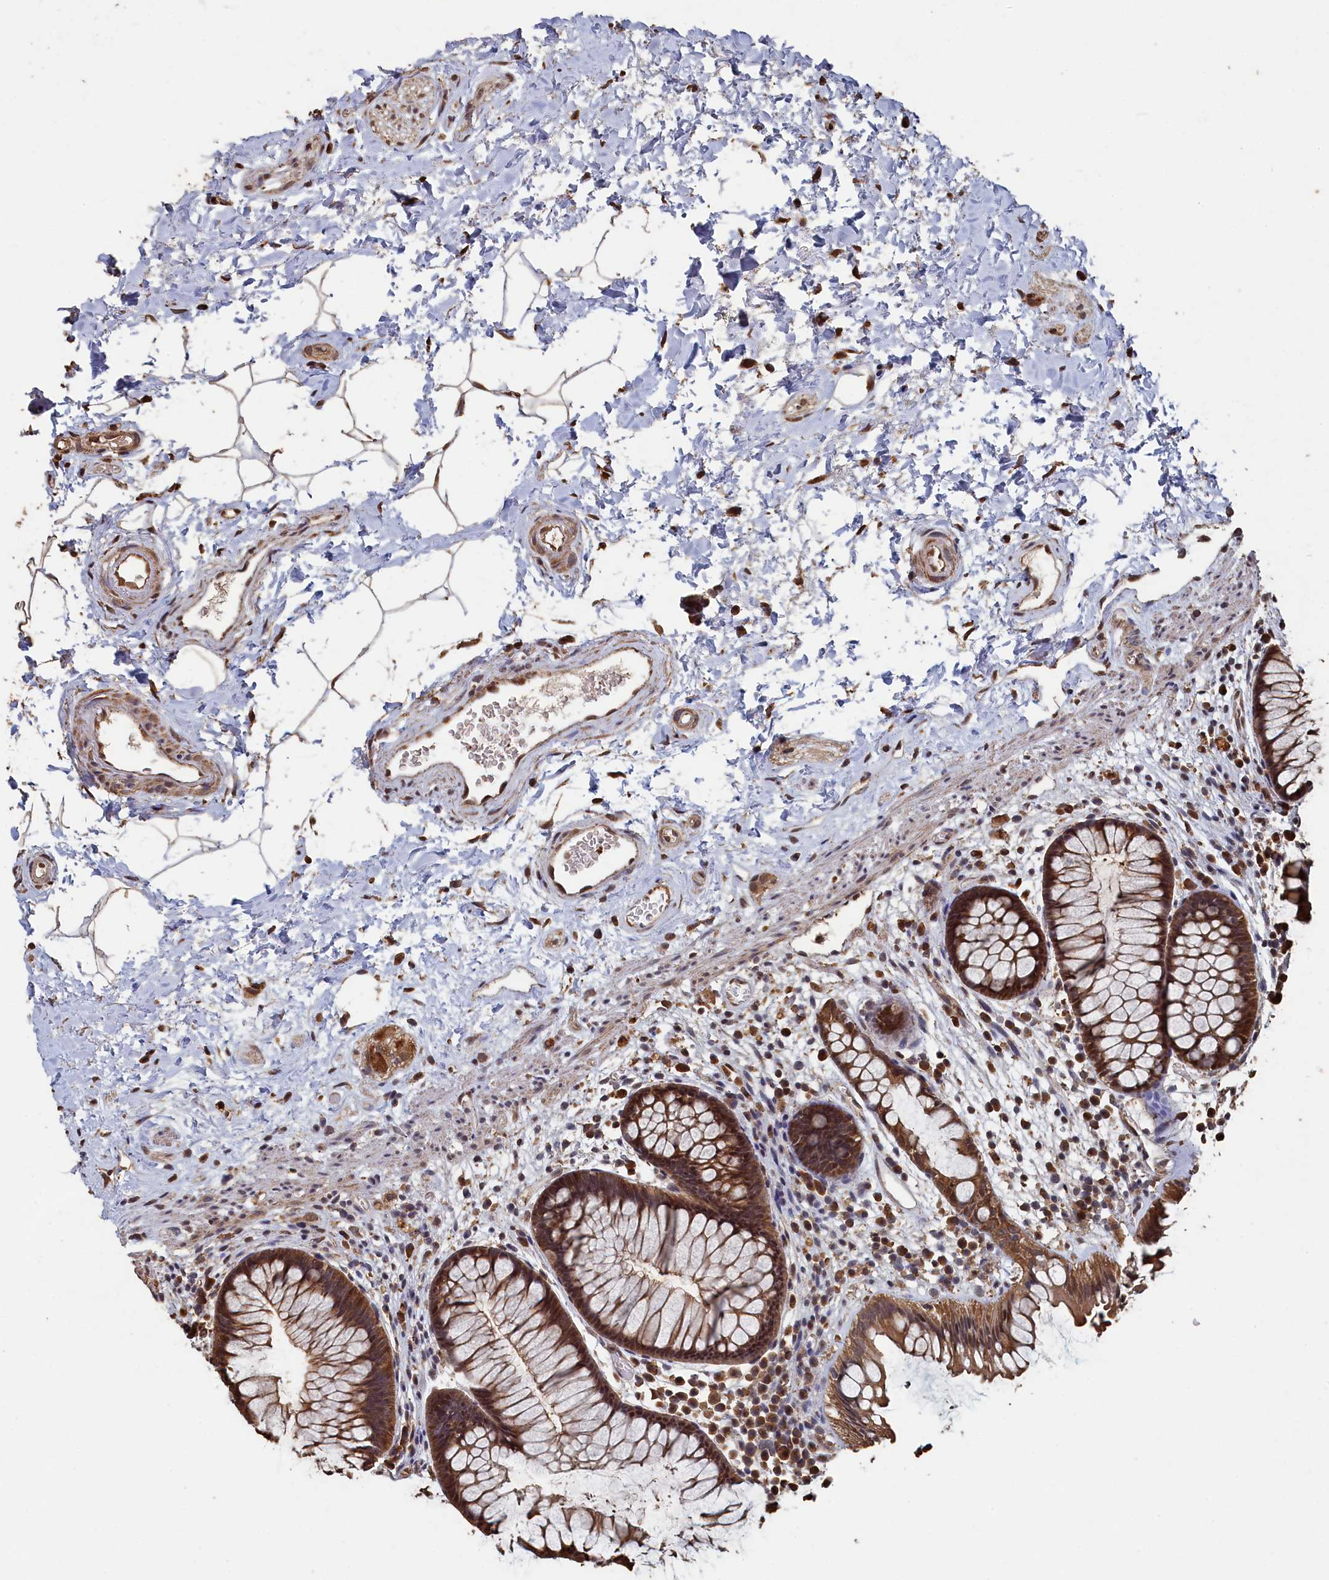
{"staining": {"intensity": "moderate", "quantity": ">75%", "location": "cytoplasmic/membranous"}, "tissue": "rectum", "cell_type": "Glandular cells", "image_type": "normal", "snomed": [{"axis": "morphology", "description": "Normal tissue, NOS"}, {"axis": "topography", "description": "Rectum"}], "caption": "DAB immunohistochemical staining of unremarkable rectum shows moderate cytoplasmic/membranous protein positivity in approximately >75% of glandular cells.", "gene": "PIGN", "patient": {"sex": "male", "age": 51}}